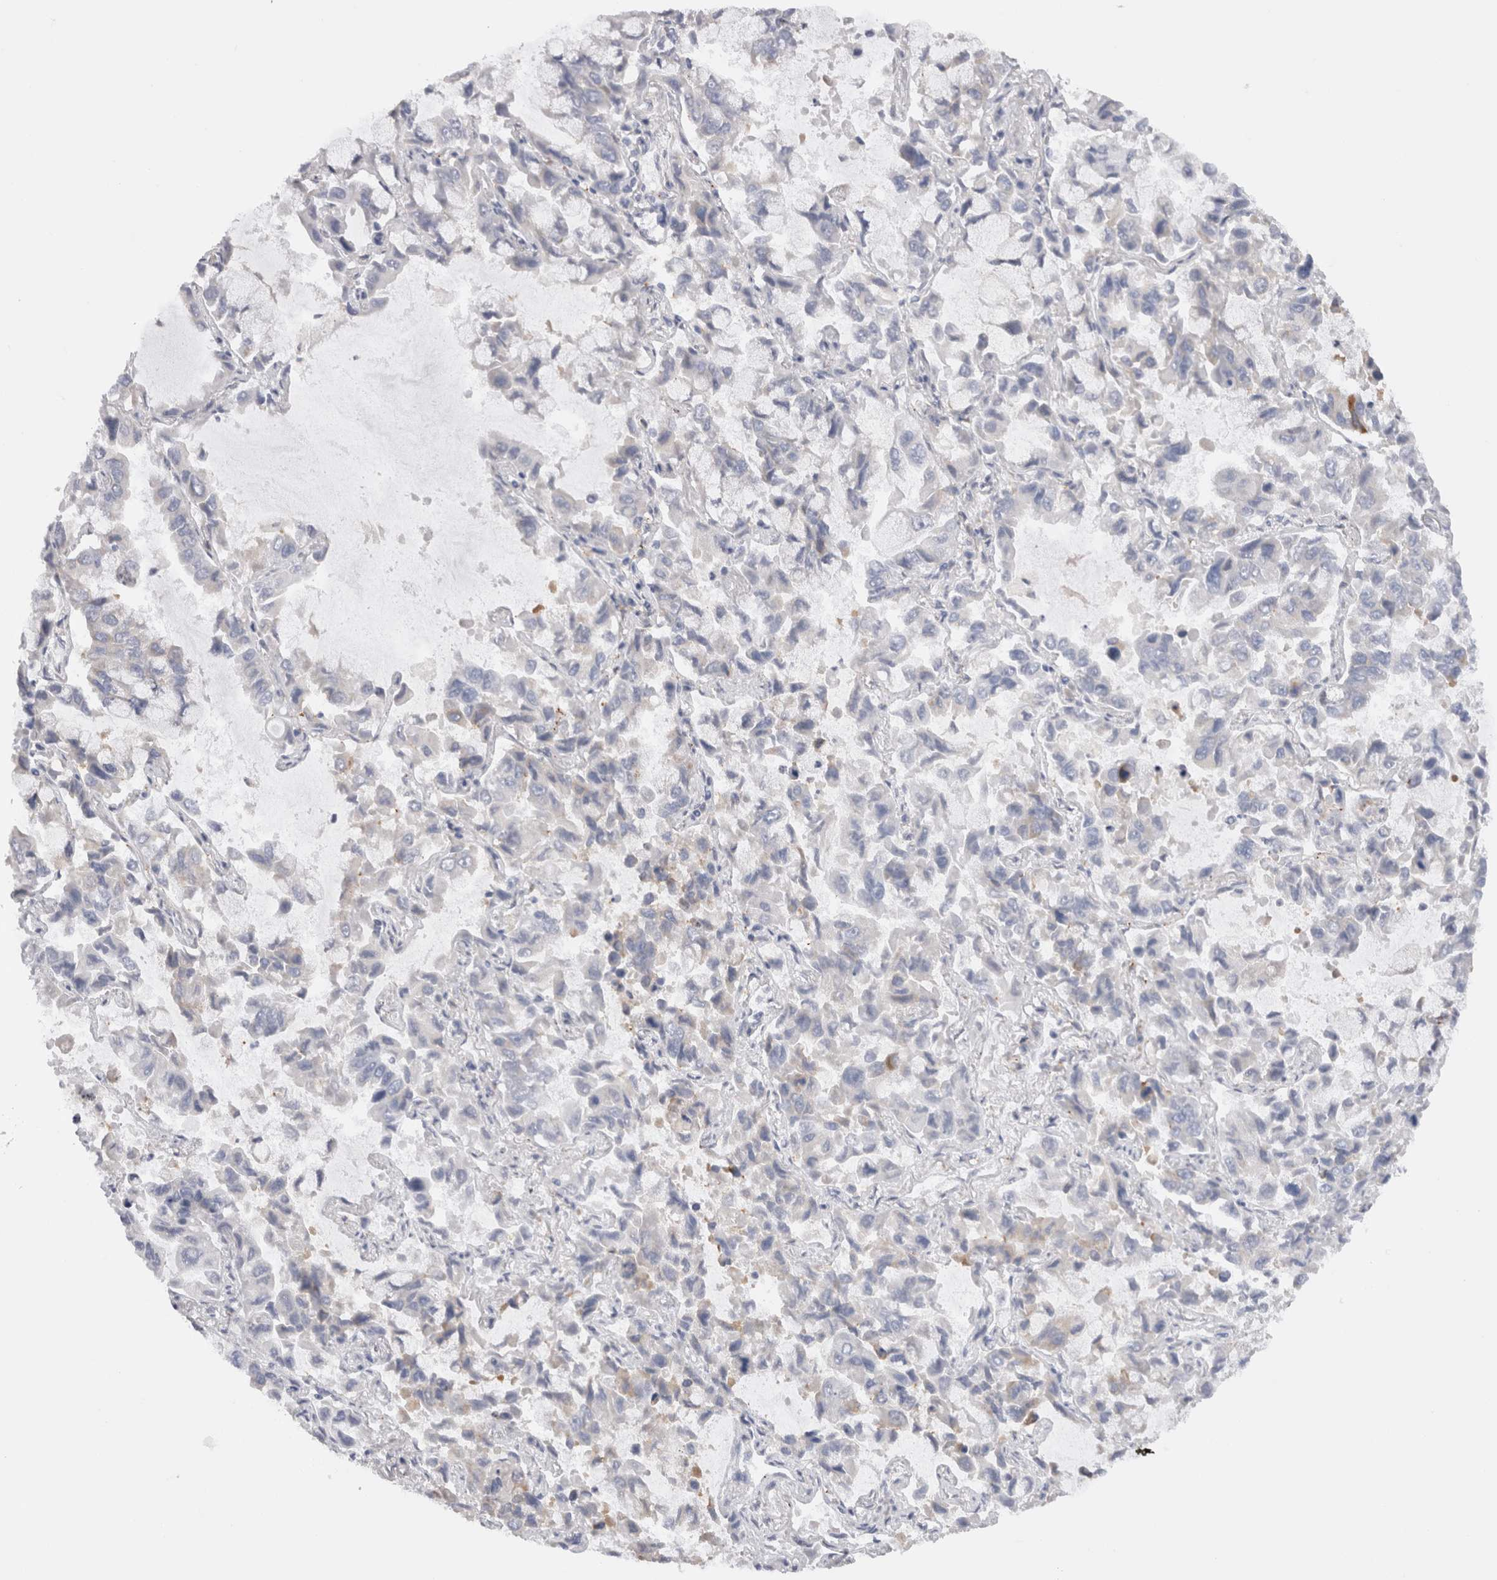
{"staining": {"intensity": "negative", "quantity": "none", "location": "none"}, "tissue": "lung cancer", "cell_type": "Tumor cells", "image_type": "cancer", "snomed": [{"axis": "morphology", "description": "Adenocarcinoma, NOS"}, {"axis": "topography", "description": "Lung"}], "caption": "There is no significant positivity in tumor cells of lung cancer (adenocarcinoma).", "gene": "VCPIP1", "patient": {"sex": "male", "age": 64}}